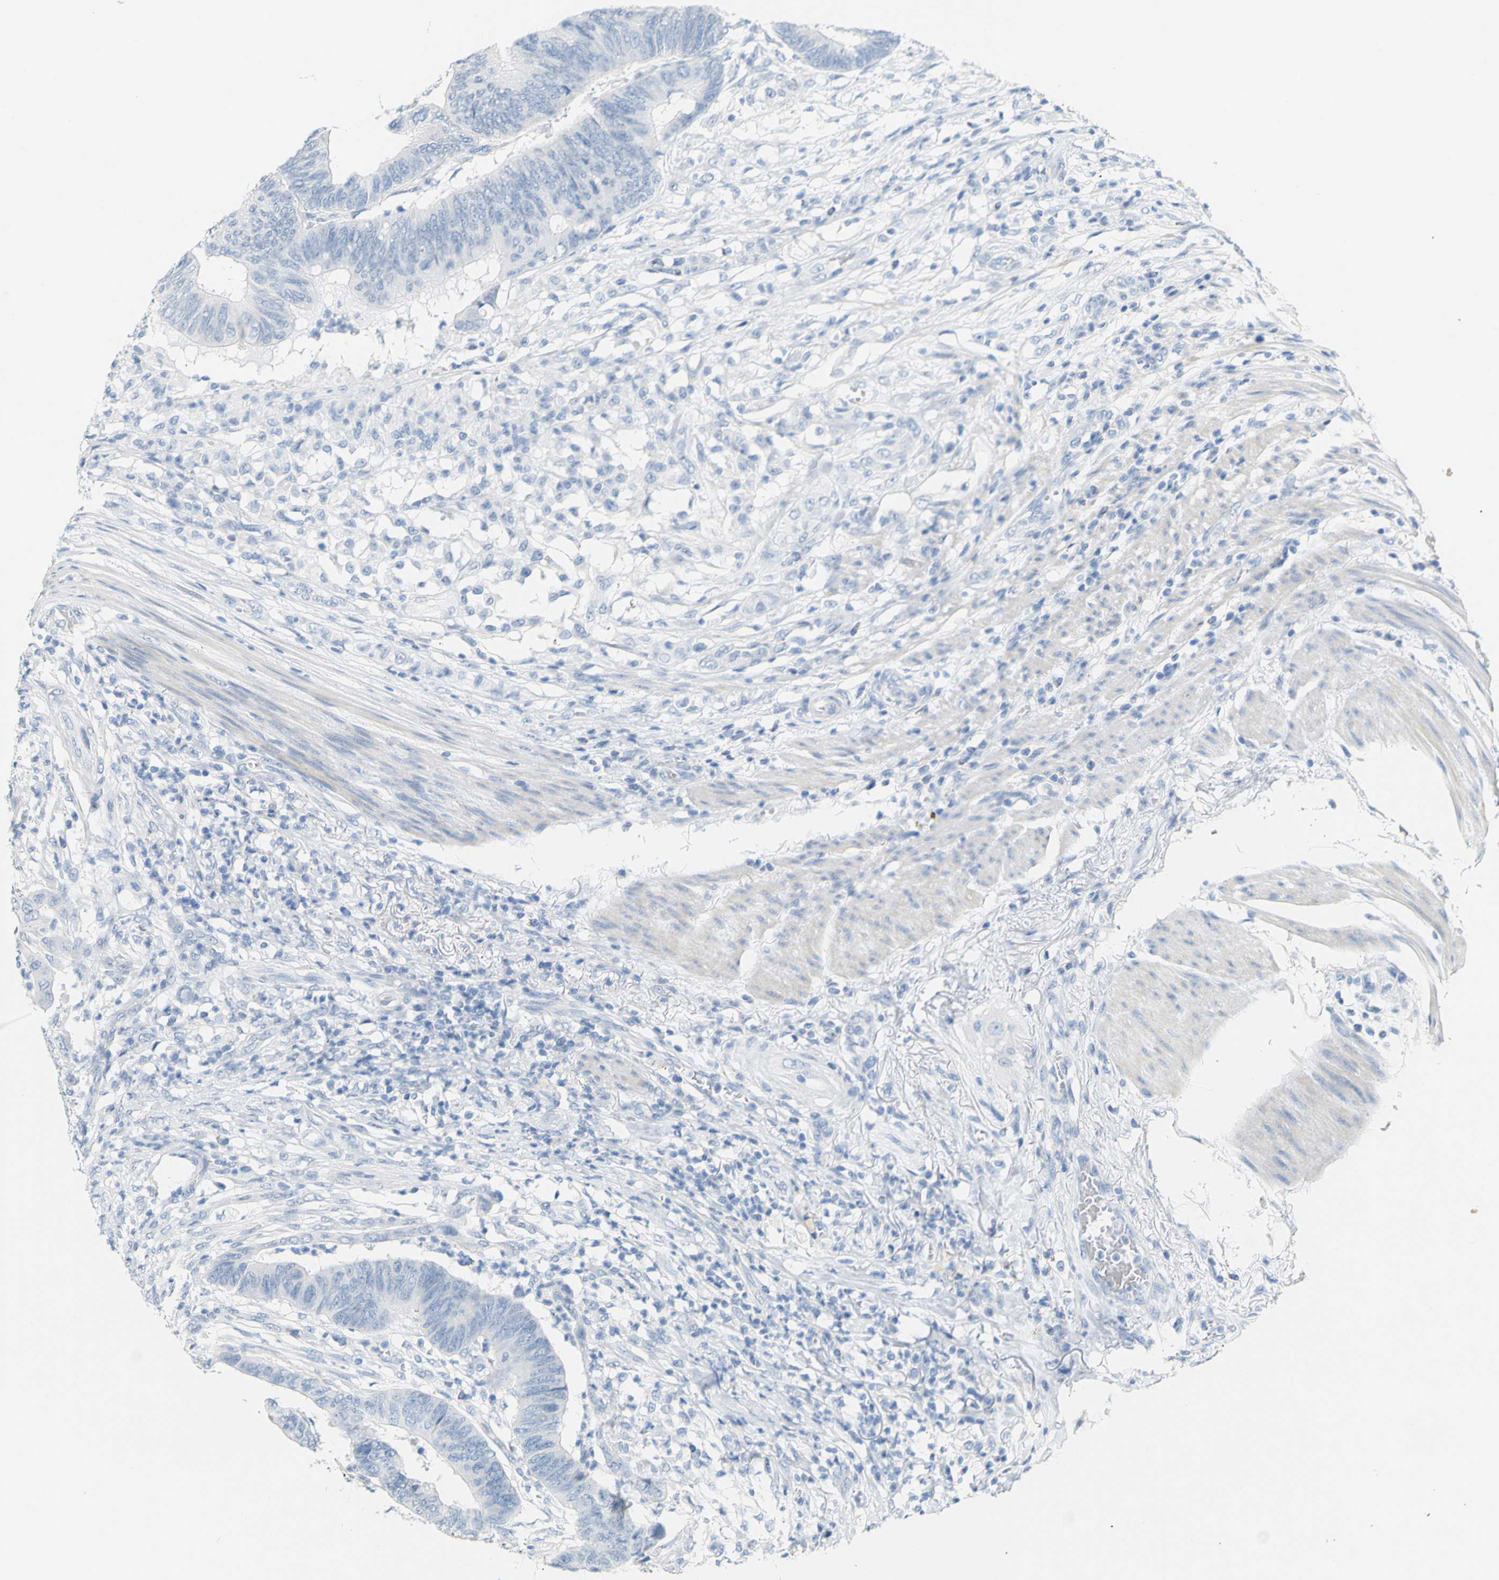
{"staining": {"intensity": "negative", "quantity": "none", "location": "none"}, "tissue": "colorectal cancer", "cell_type": "Tumor cells", "image_type": "cancer", "snomed": [{"axis": "morphology", "description": "Normal tissue, NOS"}, {"axis": "morphology", "description": "Adenocarcinoma, NOS"}, {"axis": "topography", "description": "Rectum"}, {"axis": "topography", "description": "Peripheral nerve tissue"}], "caption": "A micrograph of human adenocarcinoma (colorectal) is negative for staining in tumor cells.", "gene": "OPN1SW", "patient": {"sex": "male", "age": 92}}